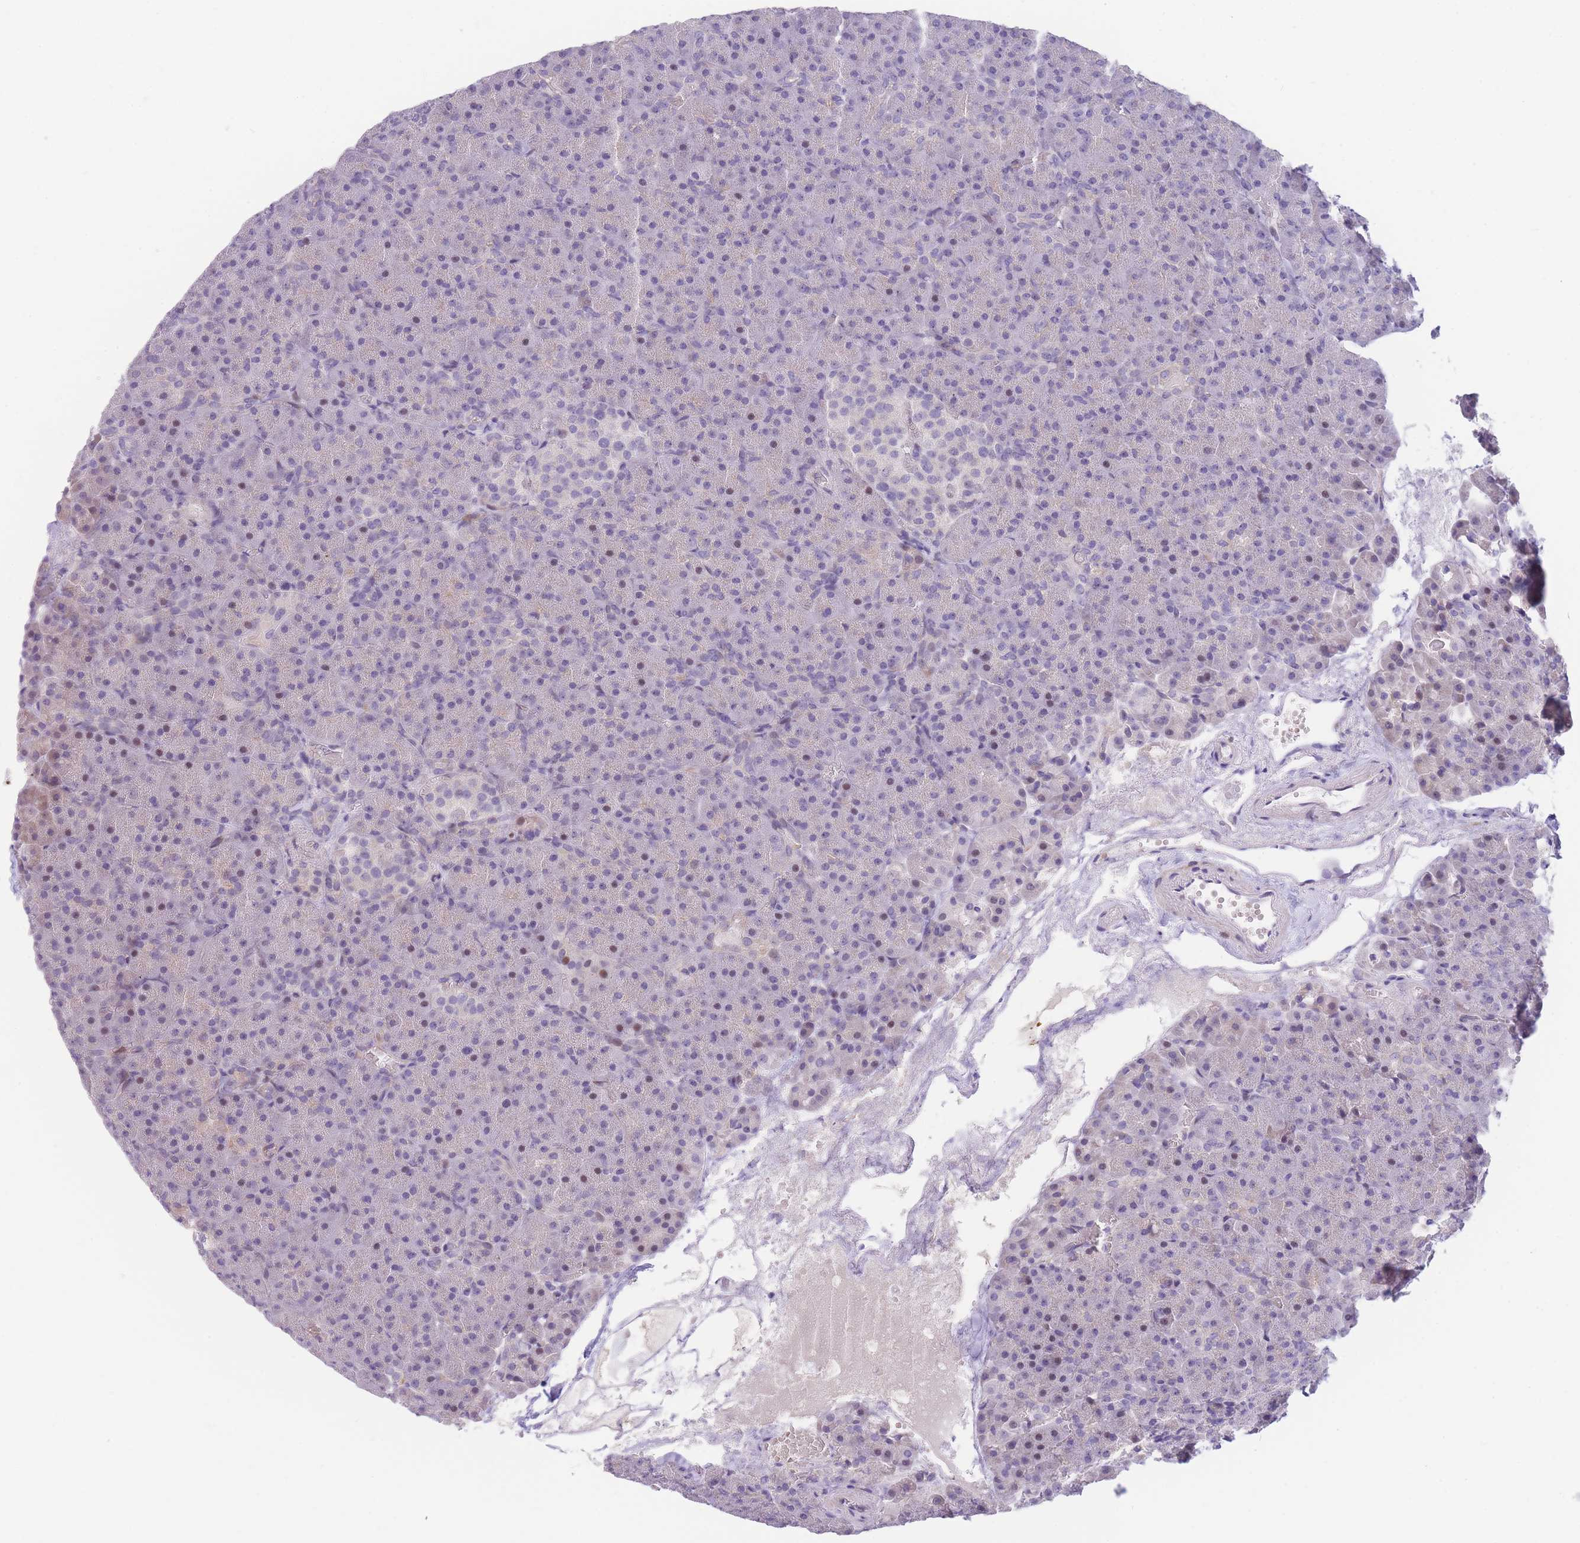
{"staining": {"intensity": "weak", "quantity": "<25%", "location": "nuclear"}, "tissue": "pancreas", "cell_type": "Exocrine glandular cells", "image_type": "normal", "snomed": [{"axis": "morphology", "description": "Normal tissue, NOS"}, {"axis": "topography", "description": "Pancreas"}], "caption": "Exocrine glandular cells are negative for brown protein staining in unremarkable pancreas.", "gene": "SHCBP1", "patient": {"sex": "female", "age": 74}}